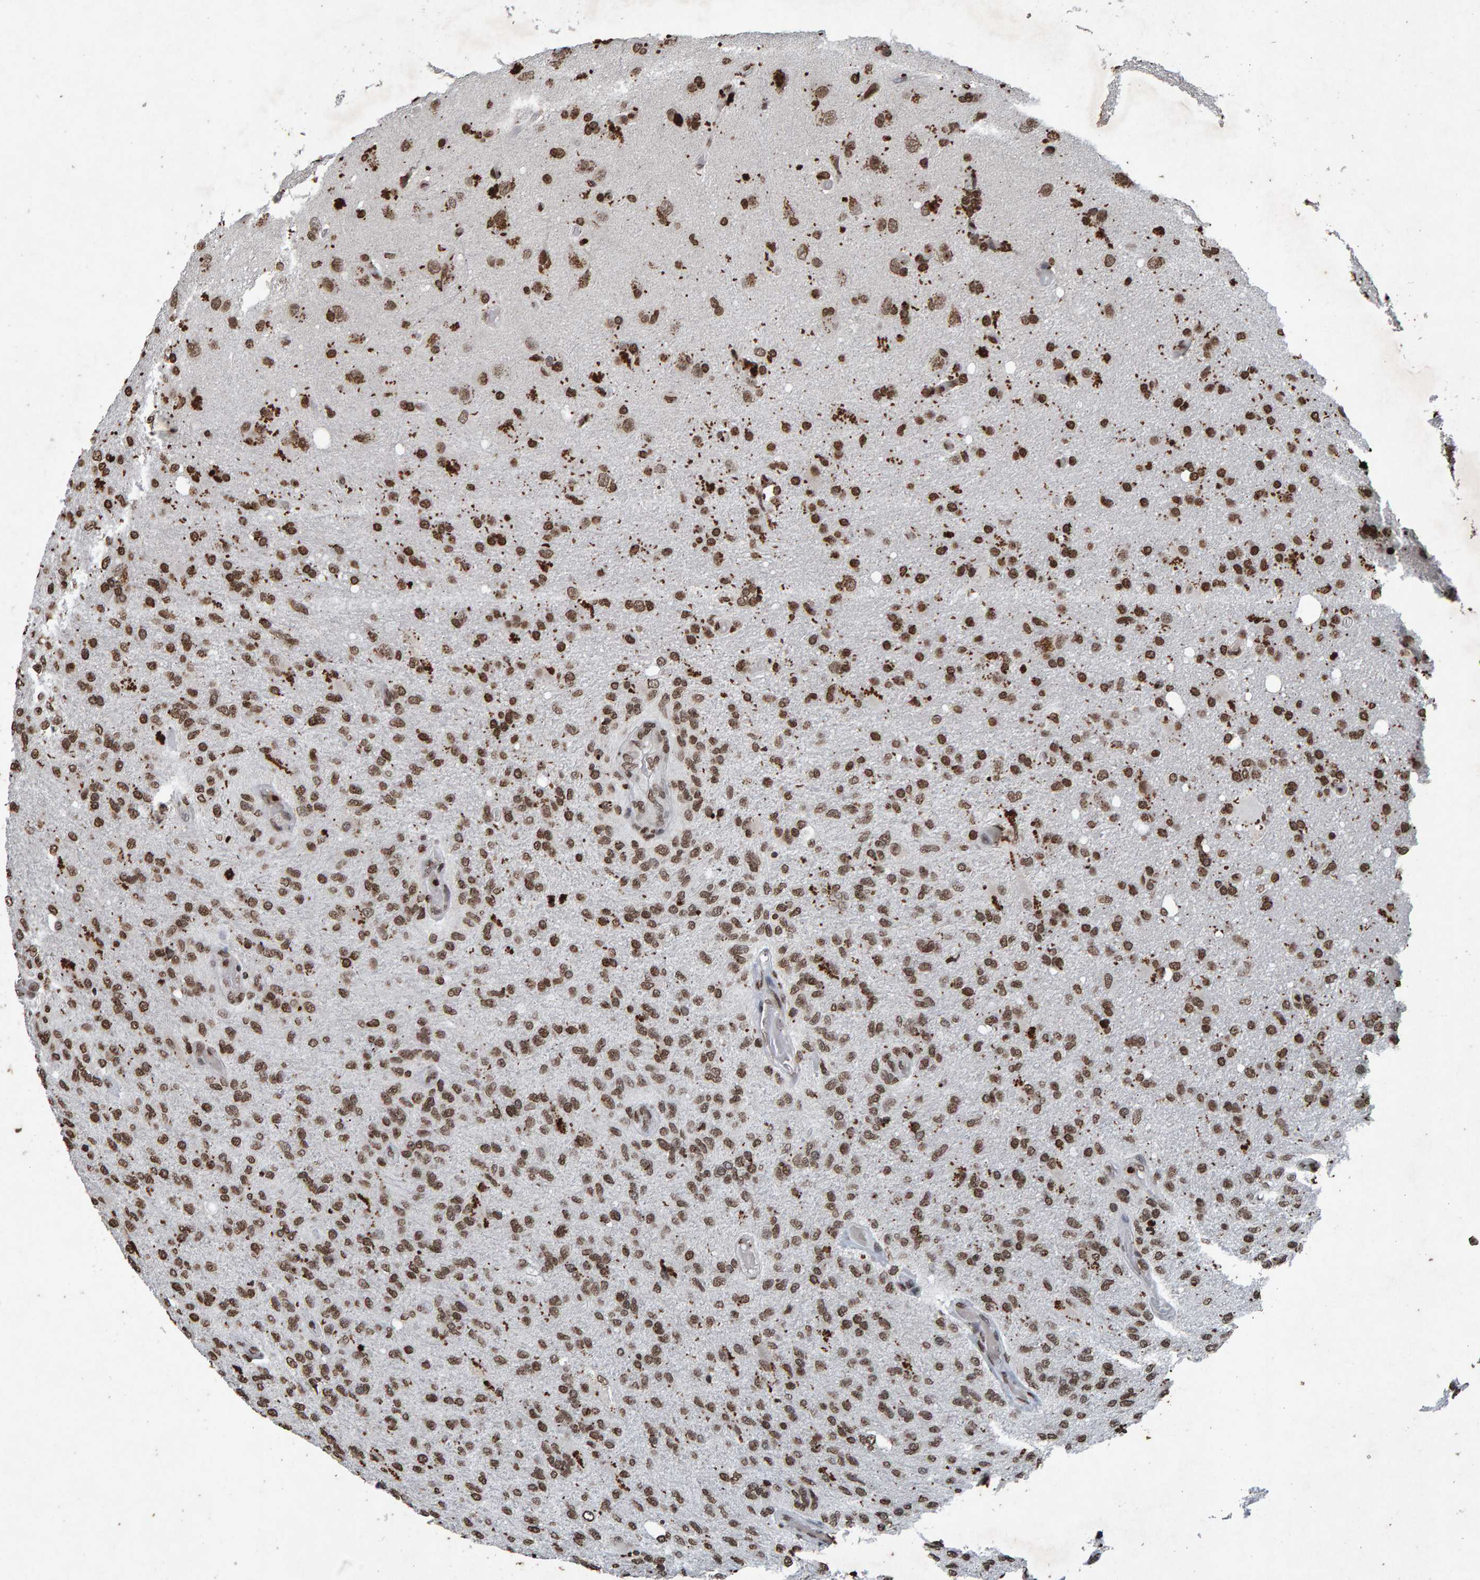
{"staining": {"intensity": "moderate", "quantity": ">75%", "location": "nuclear"}, "tissue": "glioma", "cell_type": "Tumor cells", "image_type": "cancer", "snomed": [{"axis": "morphology", "description": "Normal tissue, NOS"}, {"axis": "morphology", "description": "Glioma, malignant, High grade"}, {"axis": "topography", "description": "Cerebral cortex"}], "caption": "Protein analysis of glioma tissue exhibits moderate nuclear positivity in approximately >75% of tumor cells.", "gene": "H2AZ1", "patient": {"sex": "male", "age": 77}}